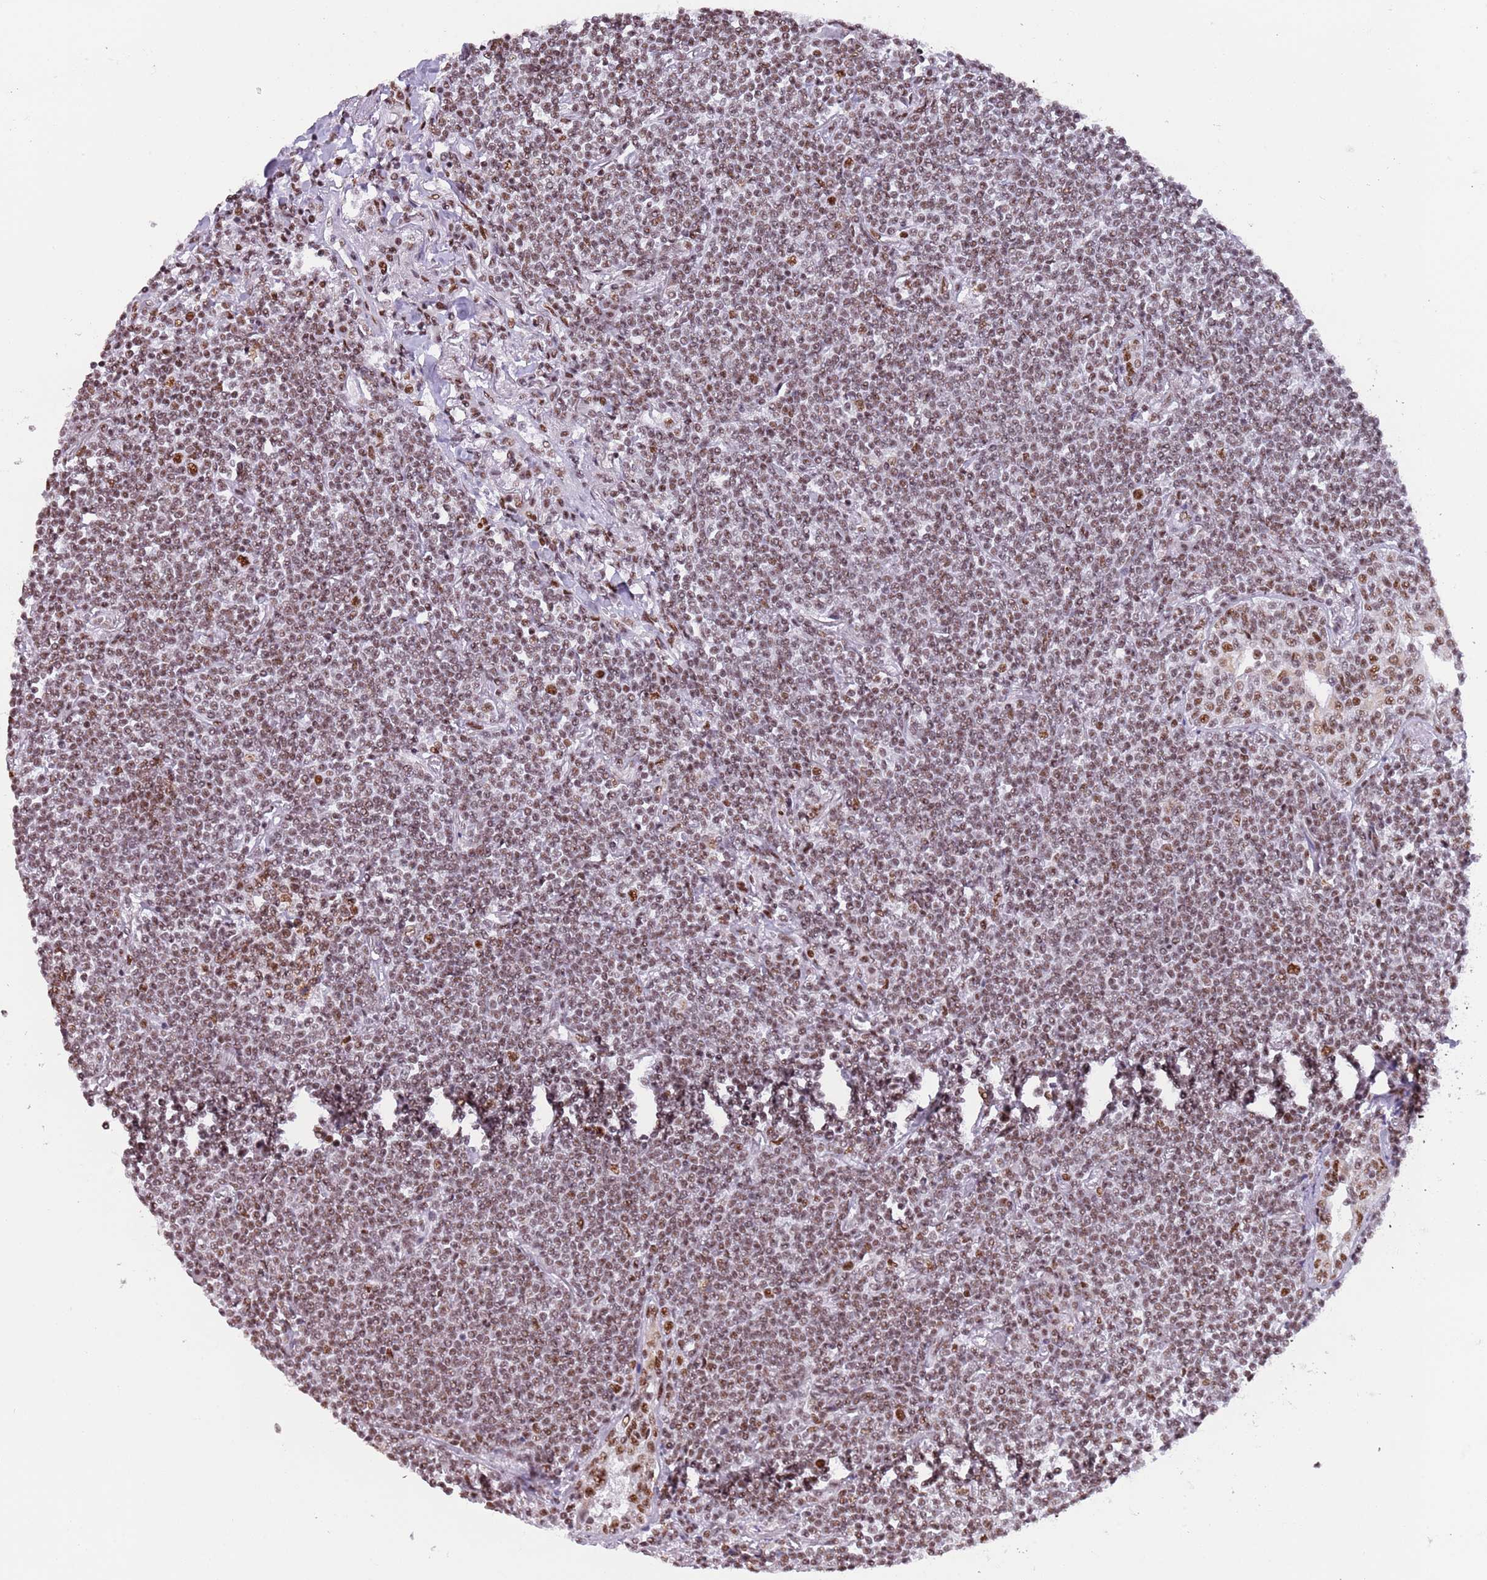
{"staining": {"intensity": "moderate", "quantity": ">75%", "location": "nuclear"}, "tissue": "lymphoma", "cell_type": "Tumor cells", "image_type": "cancer", "snomed": [{"axis": "morphology", "description": "Malignant lymphoma, non-Hodgkin's type, Low grade"}, {"axis": "topography", "description": "Lung"}], "caption": "Brown immunohistochemical staining in human lymphoma exhibits moderate nuclear expression in approximately >75% of tumor cells.", "gene": "SF3A2", "patient": {"sex": "female", "age": 71}}